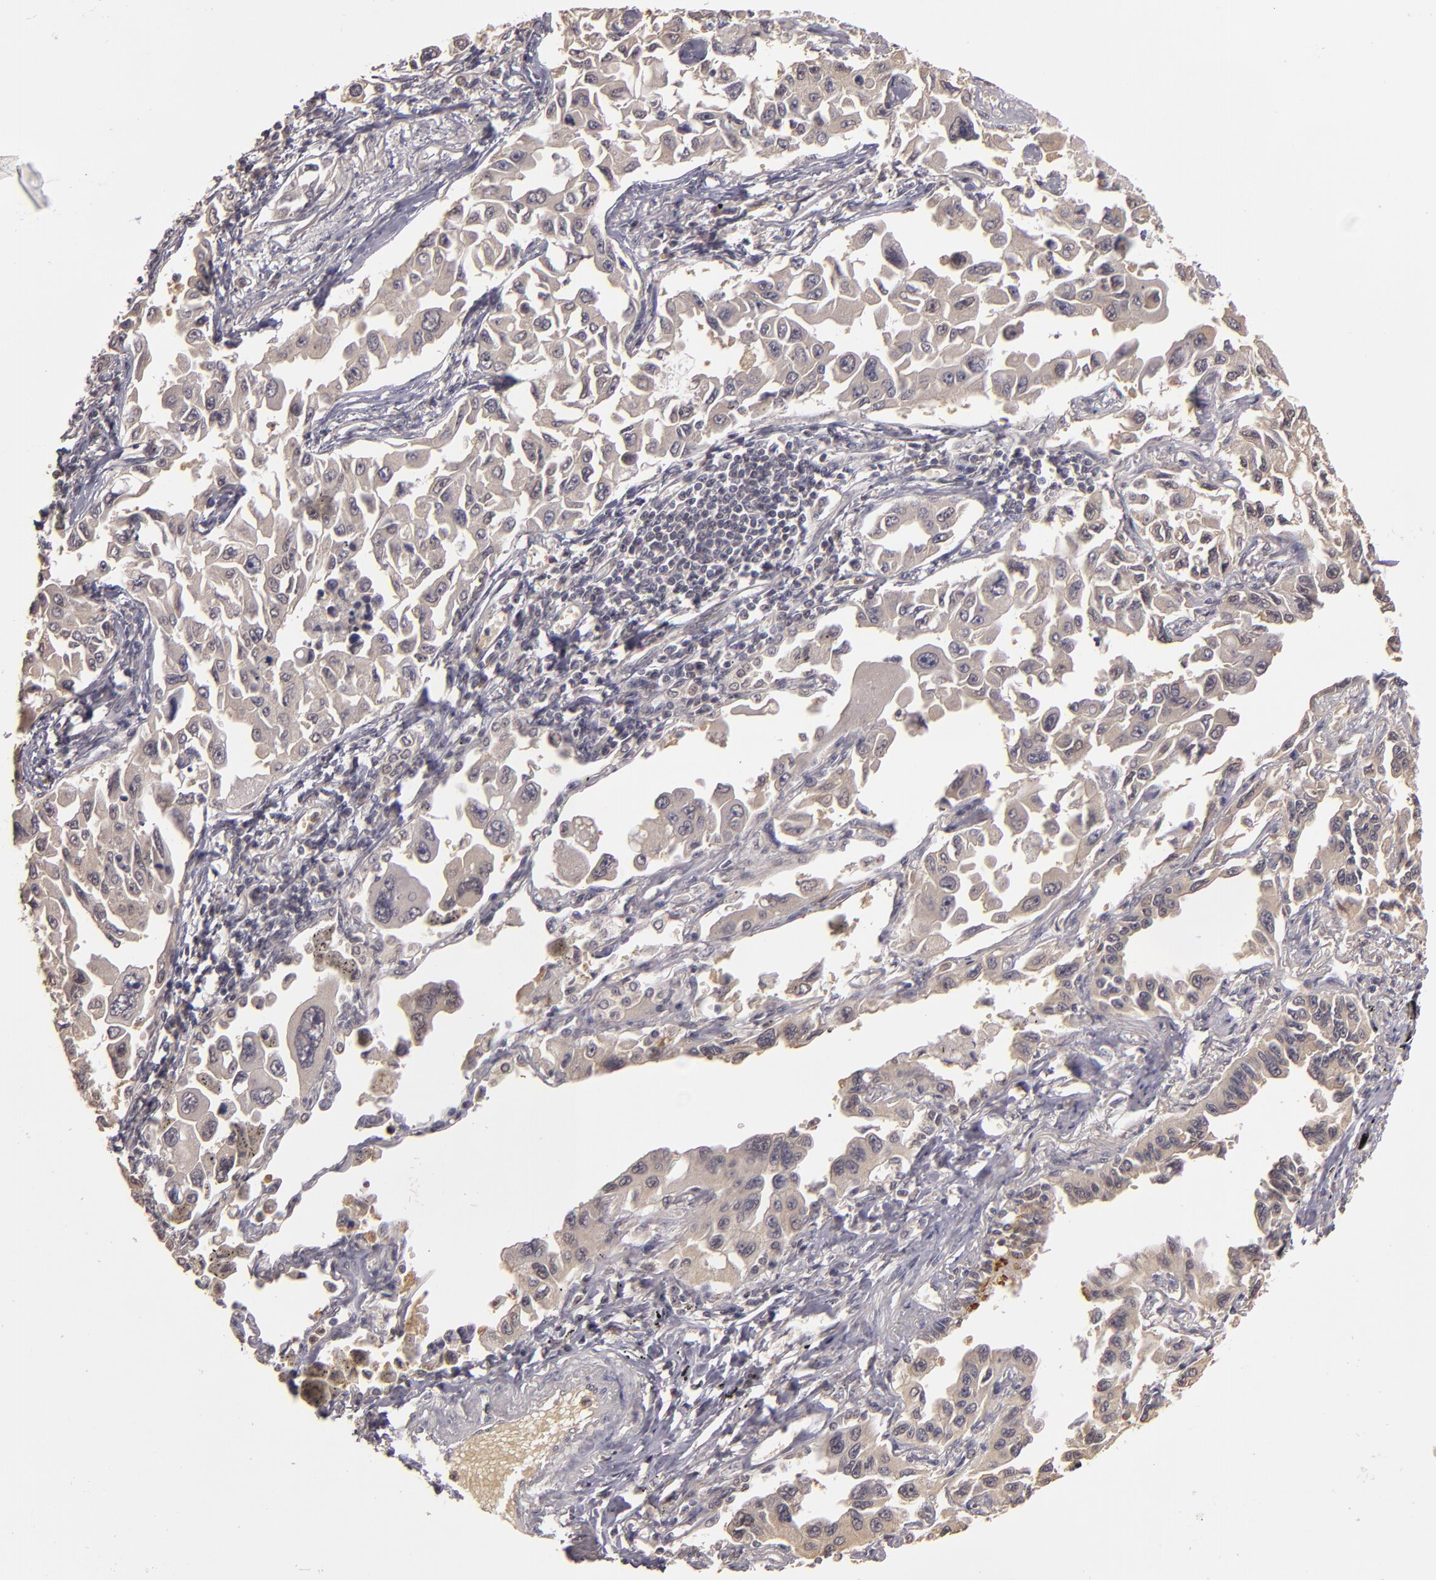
{"staining": {"intensity": "weak", "quantity": ">75%", "location": "cytoplasmic/membranous"}, "tissue": "lung cancer", "cell_type": "Tumor cells", "image_type": "cancer", "snomed": [{"axis": "morphology", "description": "Adenocarcinoma, NOS"}, {"axis": "topography", "description": "Lung"}], "caption": "Tumor cells reveal low levels of weak cytoplasmic/membranous expression in about >75% of cells in human lung adenocarcinoma.", "gene": "LRG1", "patient": {"sex": "male", "age": 64}}